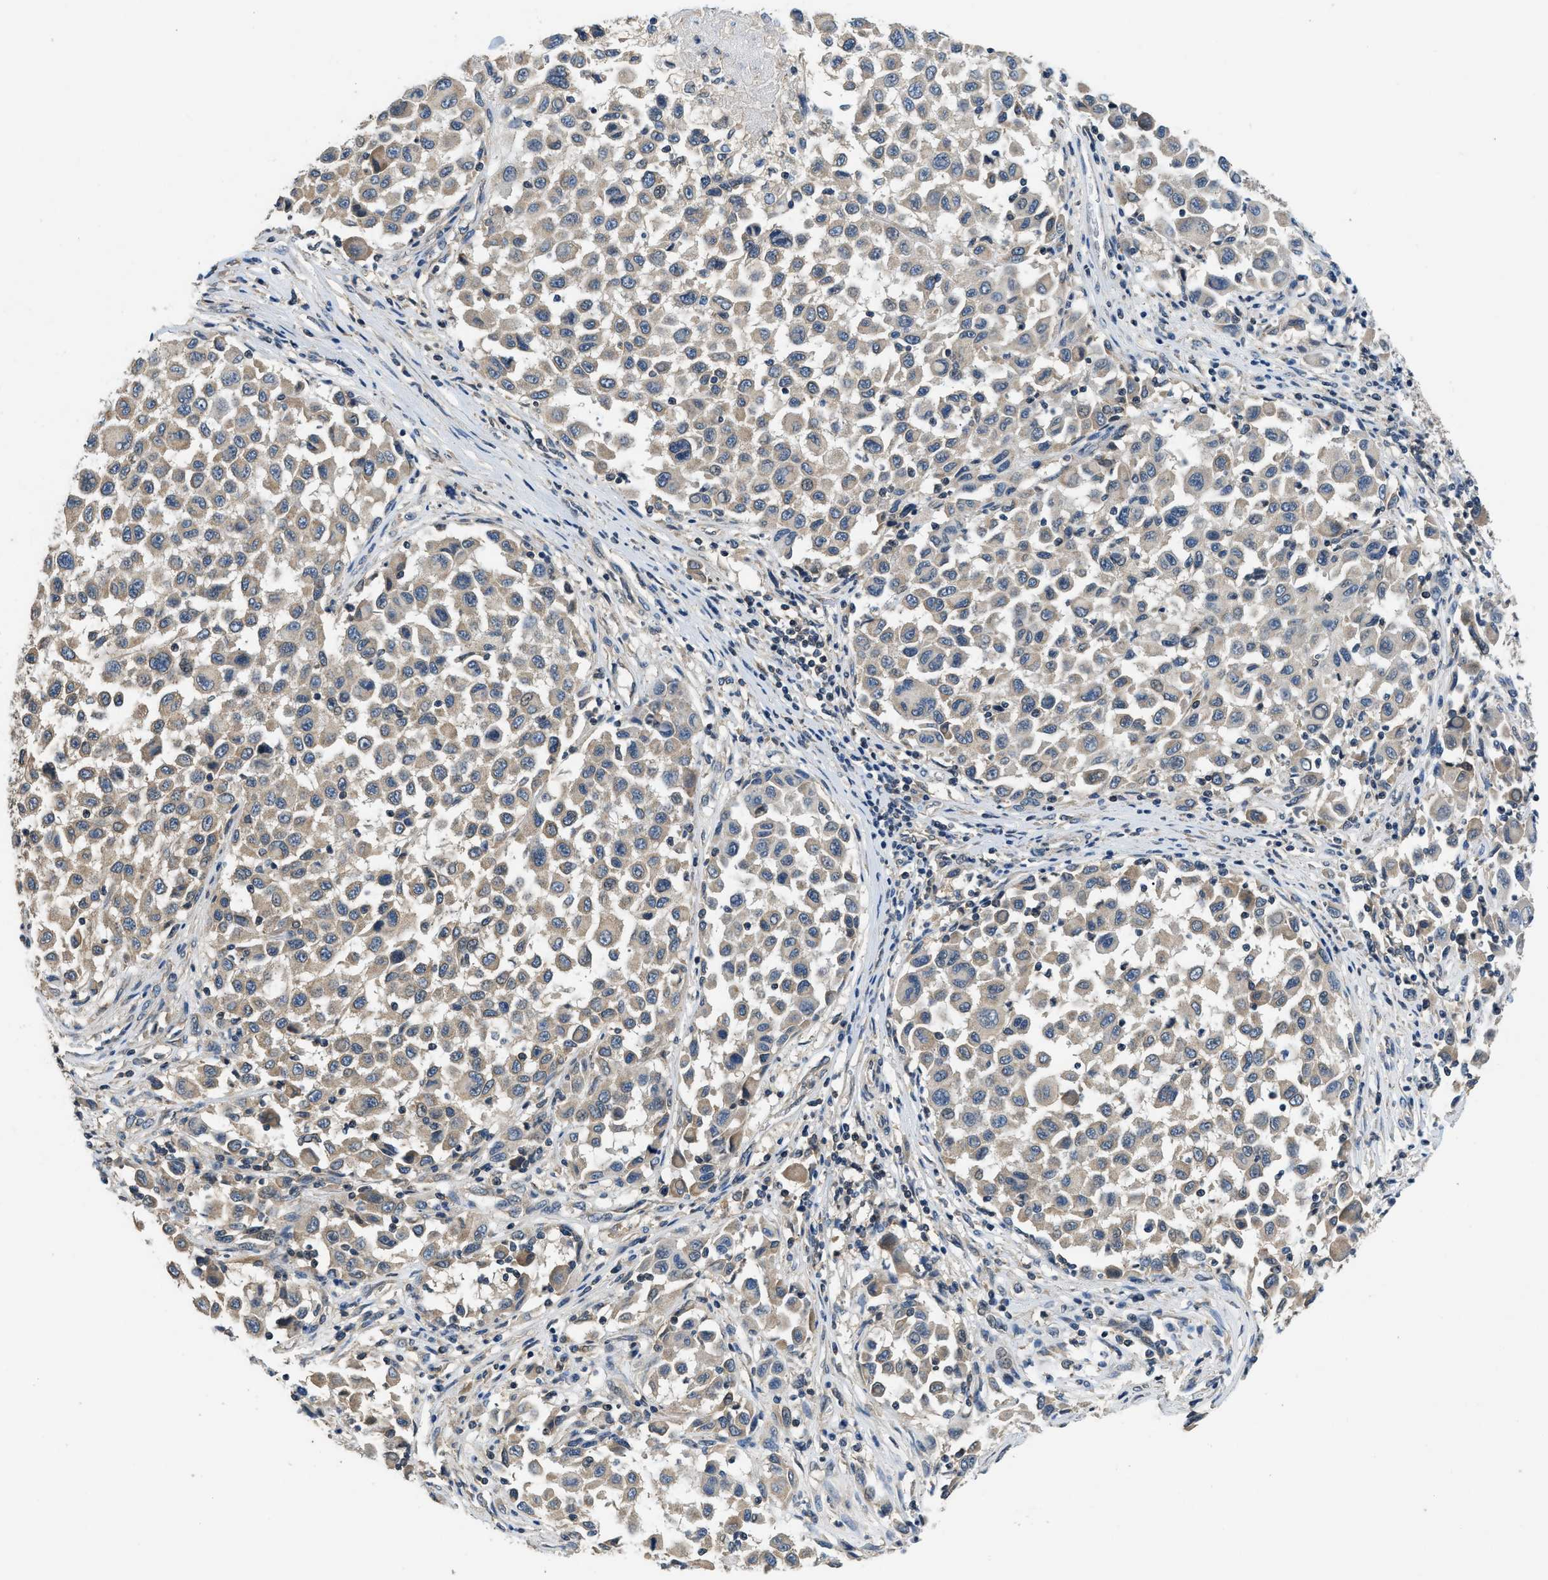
{"staining": {"intensity": "weak", "quantity": "25%-75%", "location": "cytoplasmic/membranous"}, "tissue": "melanoma", "cell_type": "Tumor cells", "image_type": "cancer", "snomed": [{"axis": "morphology", "description": "Malignant melanoma, Metastatic site"}, {"axis": "topography", "description": "Lymph node"}], "caption": "The image demonstrates immunohistochemical staining of malignant melanoma (metastatic site). There is weak cytoplasmic/membranous expression is appreciated in approximately 25%-75% of tumor cells. (Brightfield microscopy of DAB IHC at high magnification).", "gene": "SSH2", "patient": {"sex": "male", "age": 61}}